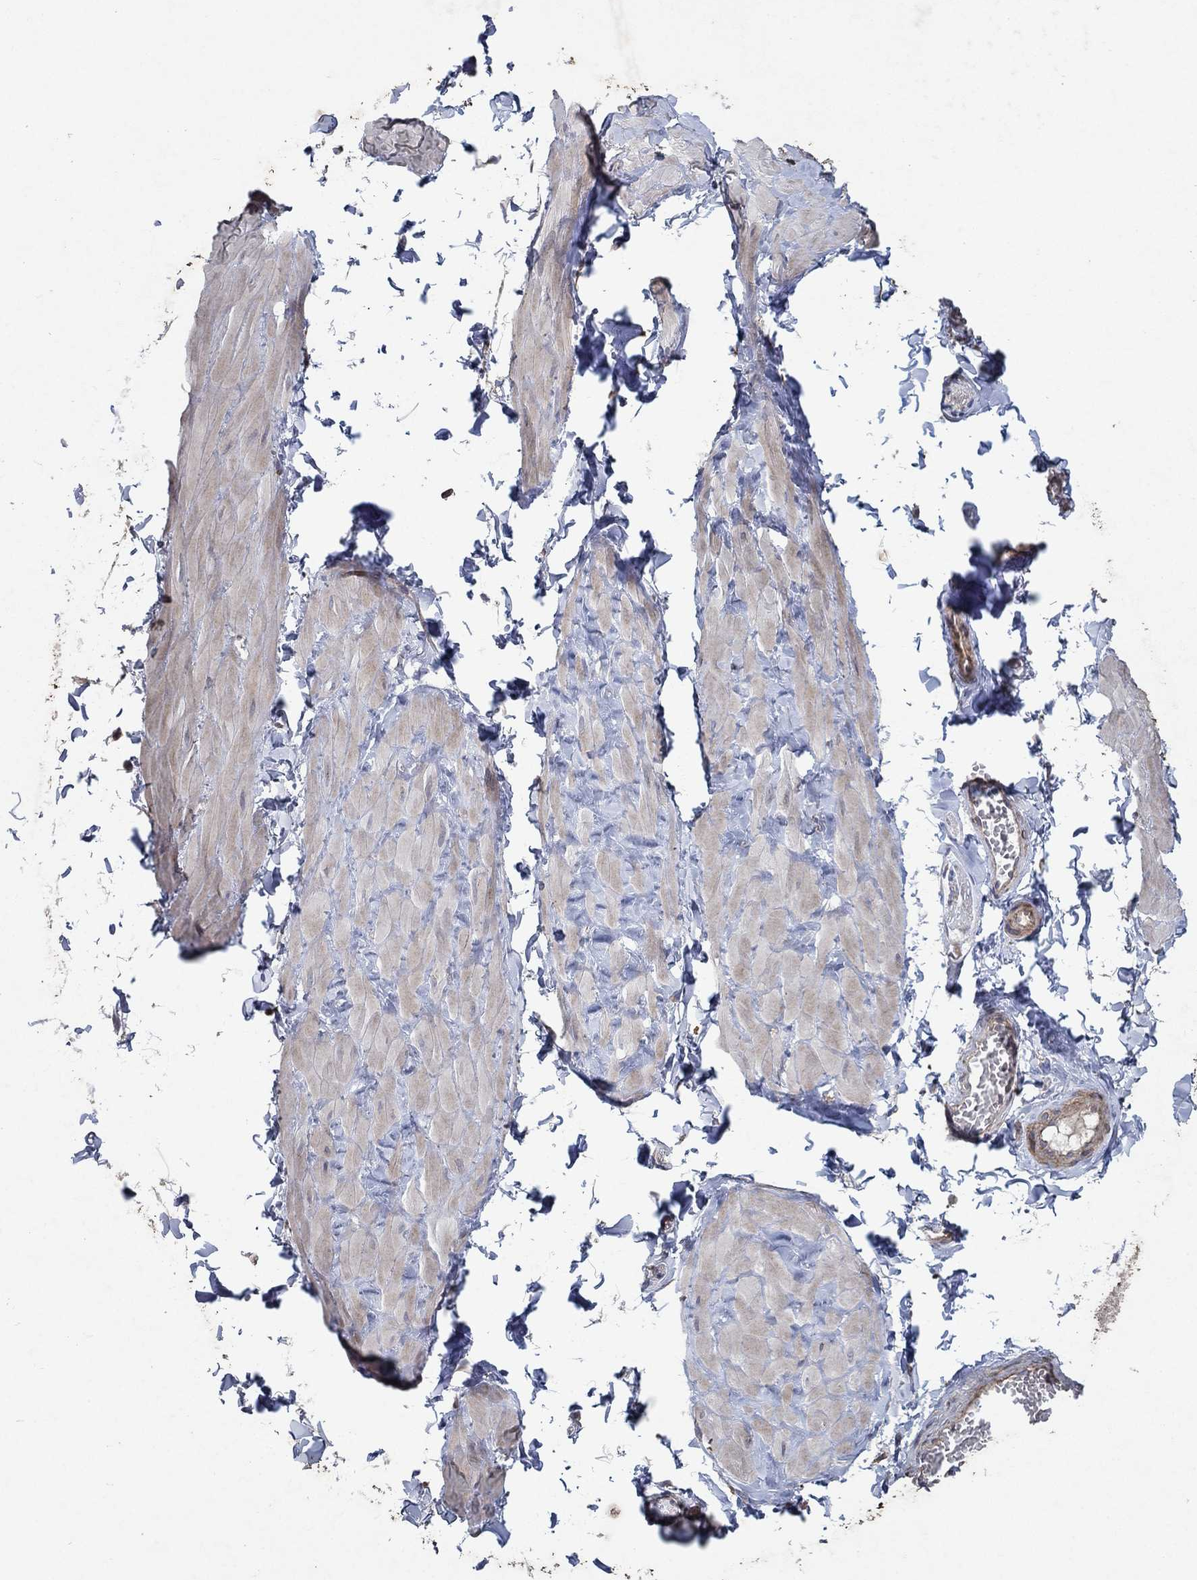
{"staining": {"intensity": "weak", "quantity": ">75%", "location": "cytoplasmic/membranous"}, "tissue": "adipose tissue", "cell_type": "Adipocytes", "image_type": "normal", "snomed": [{"axis": "morphology", "description": "Normal tissue, NOS"}, {"axis": "topography", "description": "Smooth muscle"}, {"axis": "topography", "description": "Peripheral nerve tissue"}], "caption": "DAB immunohistochemical staining of unremarkable human adipose tissue displays weak cytoplasmic/membranous protein staining in approximately >75% of adipocytes. The protein of interest is shown in brown color, while the nuclei are stained blue.", "gene": "FRG1", "patient": {"sex": "male", "age": 22}}